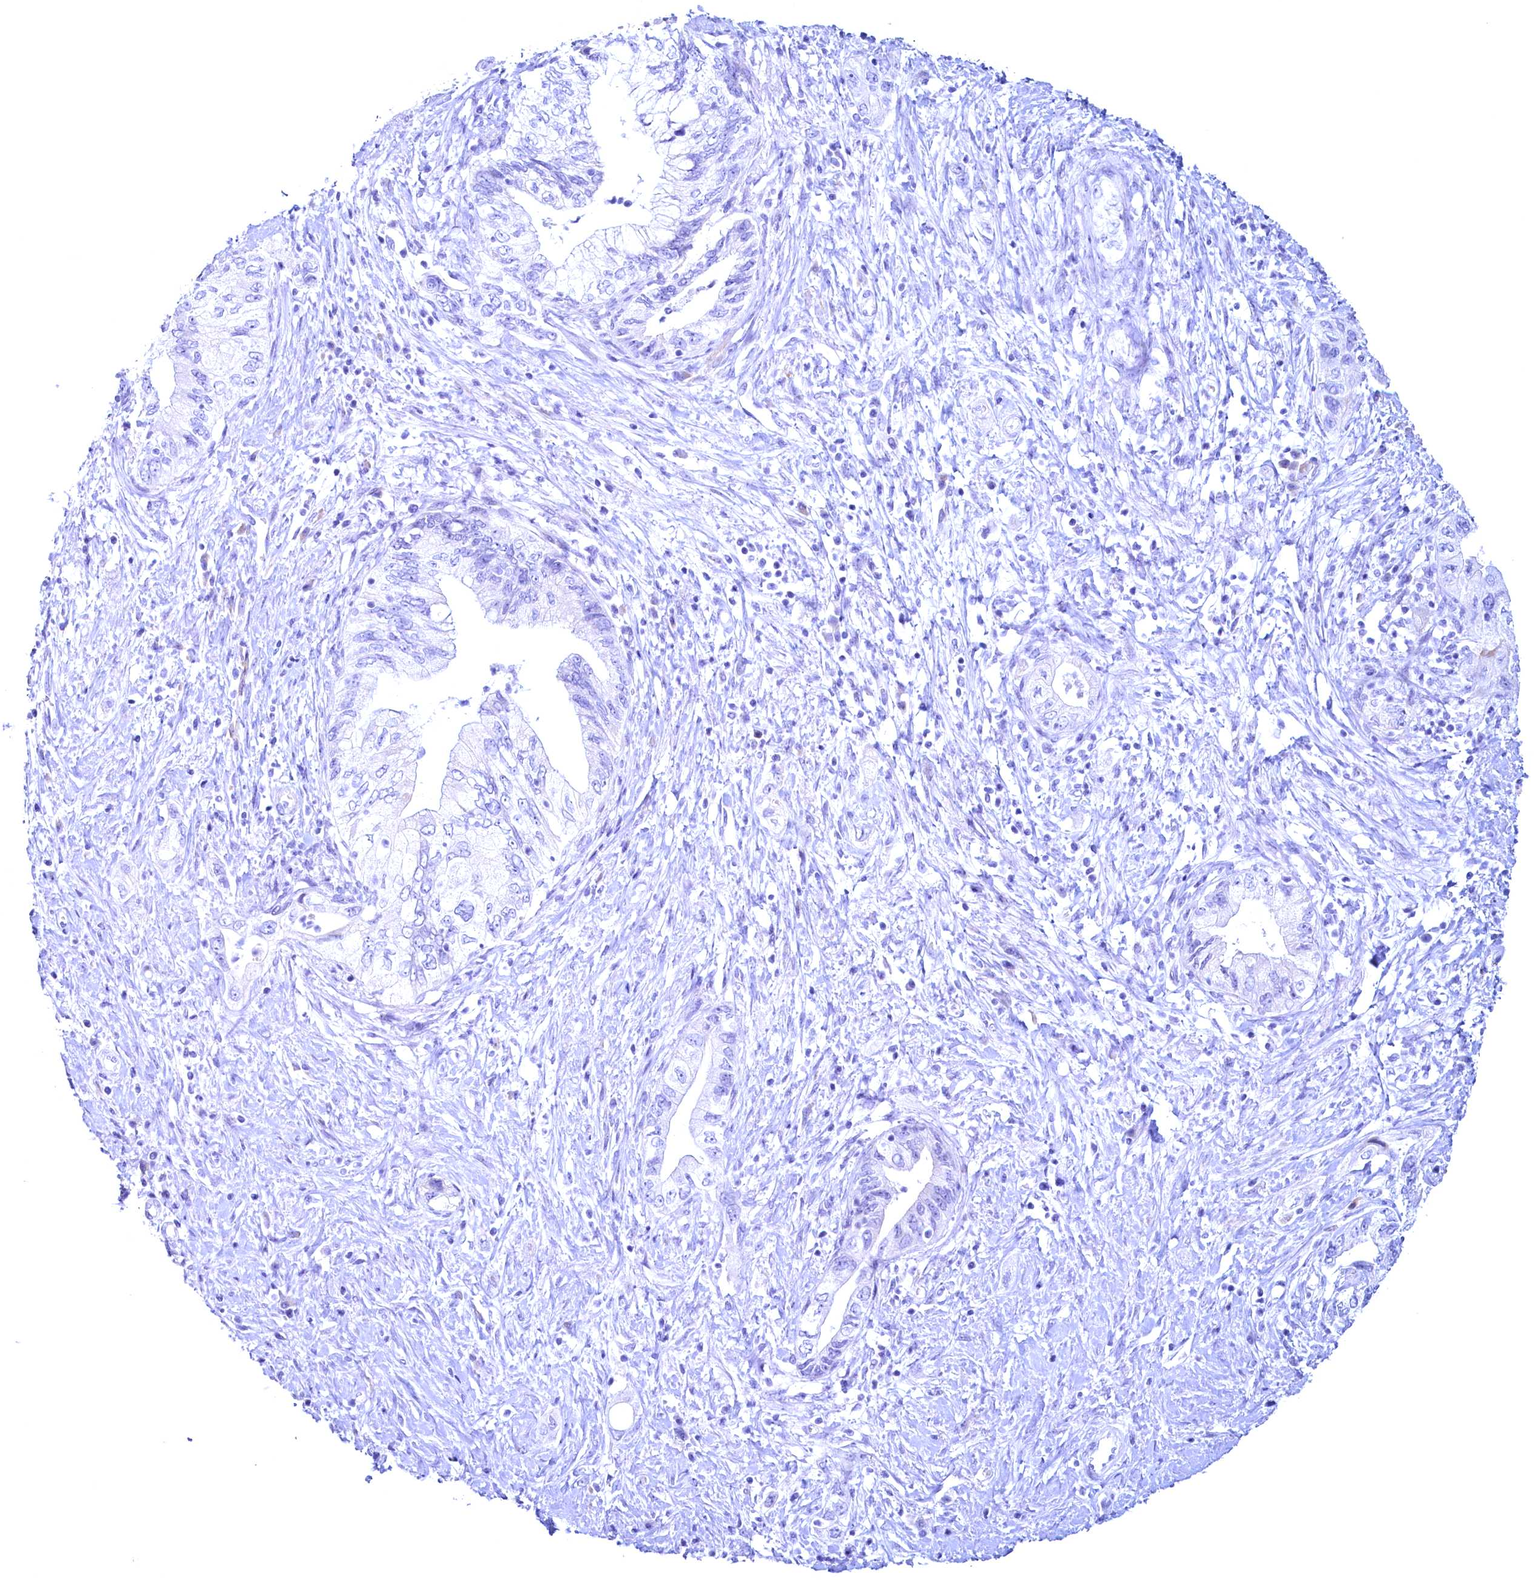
{"staining": {"intensity": "negative", "quantity": "none", "location": "none"}, "tissue": "pancreatic cancer", "cell_type": "Tumor cells", "image_type": "cancer", "snomed": [{"axis": "morphology", "description": "Adenocarcinoma, NOS"}, {"axis": "topography", "description": "Pancreas"}], "caption": "The micrograph exhibits no significant positivity in tumor cells of adenocarcinoma (pancreatic).", "gene": "MAP1LC3A", "patient": {"sex": "female", "age": 73}}